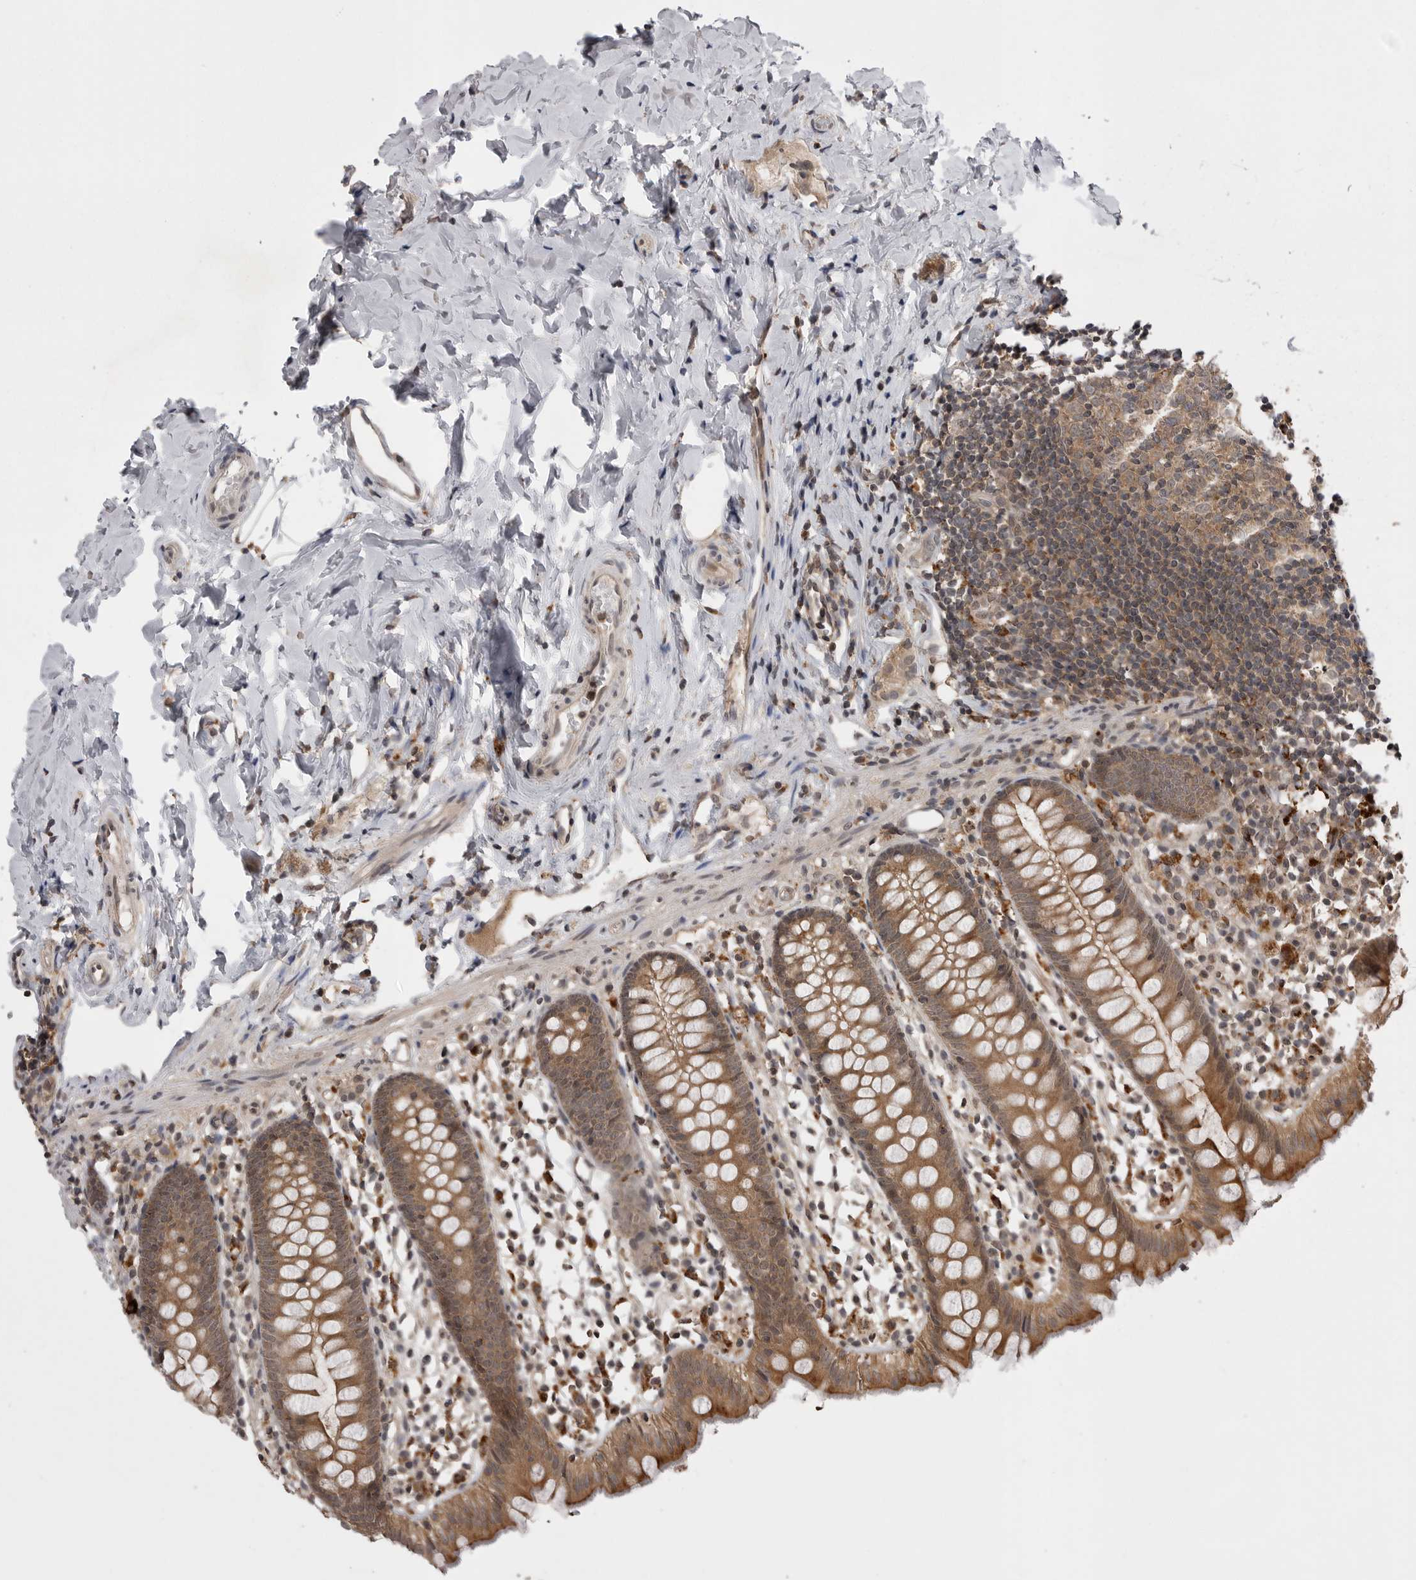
{"staining": {"intensity": "moderate", "quantity": ">75%", "location": "cytoplasmic/membranous"}, "tissue": "appendix", "cell_type": "Glandular cells", "image_type": "normal", "snomed": [{"axis": "morphology", "description": "Normal tissue, NOS"}, {"axis": "topography", "description": "Appendix"}], "caption": "Immunohistochemistry (DAB) staining of unremarkable appendix reveals moderate cytoplasmic/membranous protein staining in approximately >75% of glandular cells.", "gene": "AOAH", "patient": {"sex": "female", "age": 20}}